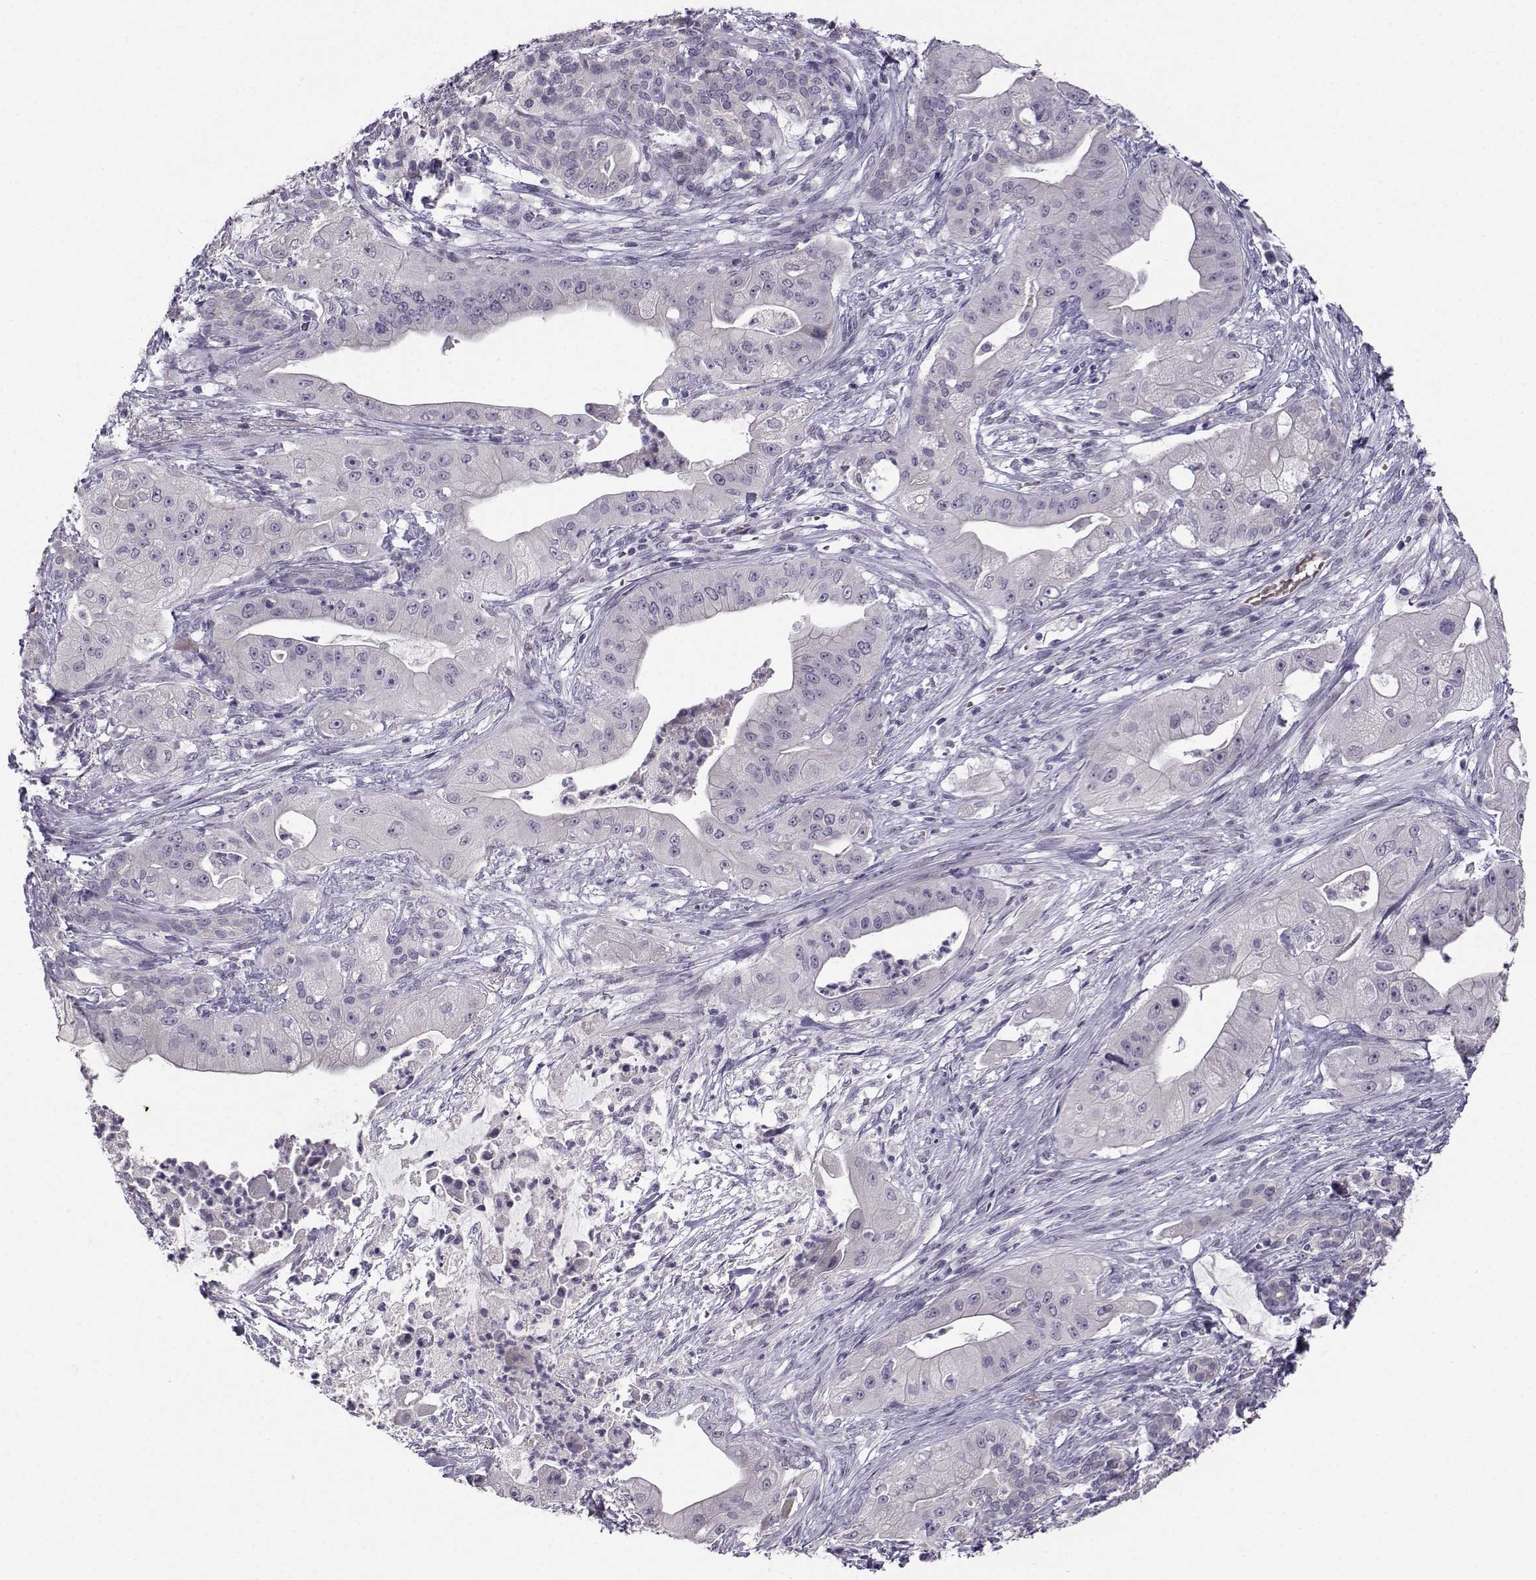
{"staining": {"intensity": "negative", "quantity": "none", "location": "none"}, "tissue": "pancreatic cancer", "cell_type": "Tumor cells", "image_type": "cancer", "snomed": [{"axis": "morphology", "description": "Normal tissue, NOS"}, {"axis": "morphology", "description": "Inflammation, NOS"}, {"axis": "morphology", "description": "Adenocarcinoma, NOS"}, {"axis": "topography", "description": "Pancreas"}], "caption": "Immunohistochemical staining of human pancreatic cancer demonstrates no significant positivity in tumor cells.", "gene": "LIN28A", "patient": {"sex": "male", "age": 57}}